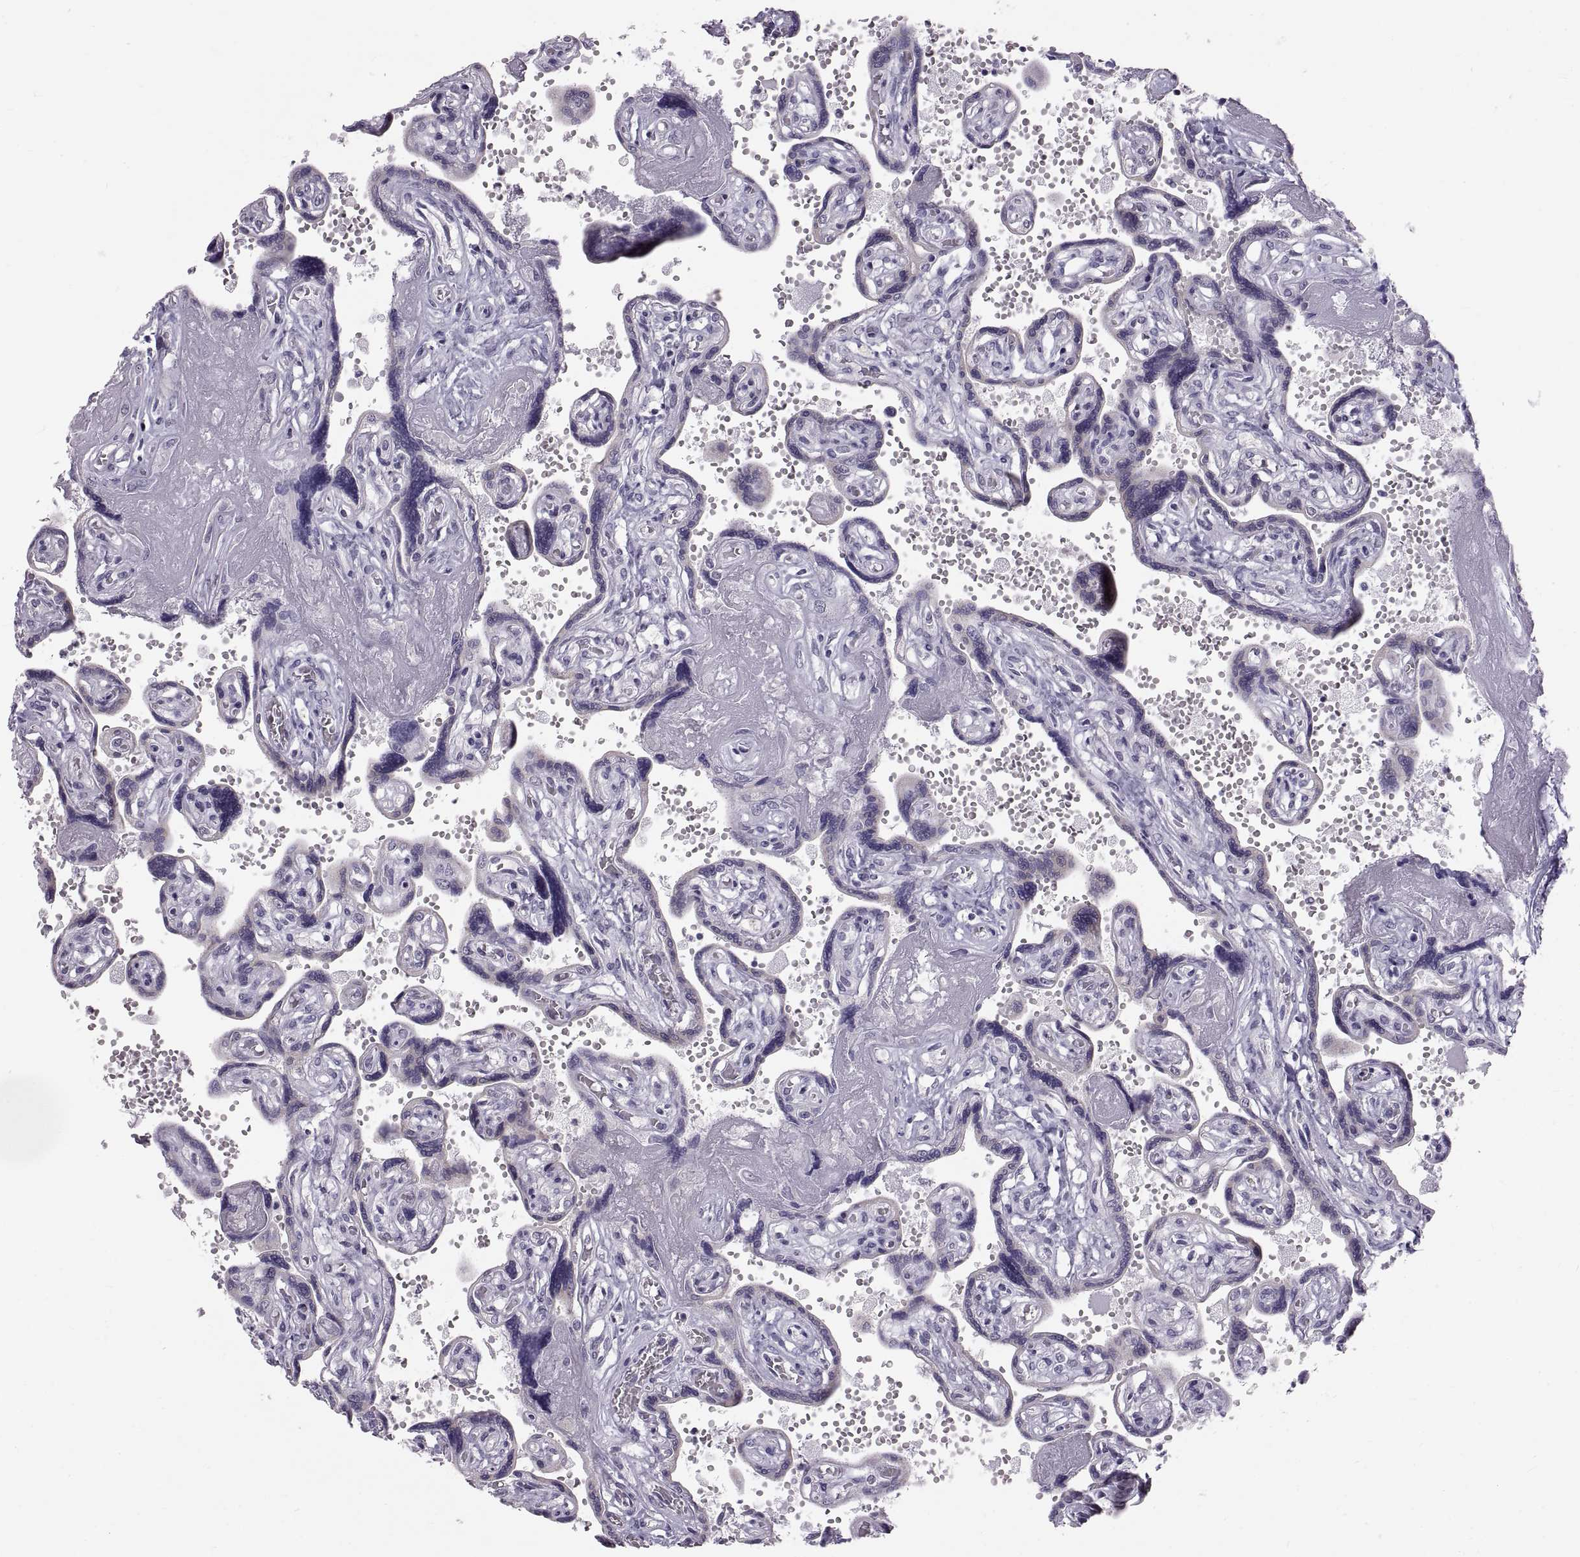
{"staining": {"intensity": "negative", "quantity": "none", "location": "none"}, "tissue": "placenta", "cell_type": "Decidual cells", "image_type": "normal", "snomed": [{"axis": "morphology", "description": "Normal tissue, NOS"}, {"axis": "topography", "description": "Placenta"}], "caption": "An immunohistochemistry (IHC) micrograph of unremarkable placenta is shown. There is no staining in decidual cells of placenta.", "gene": "SPACDR", "patient": {"sex": "female", "age": 32}}